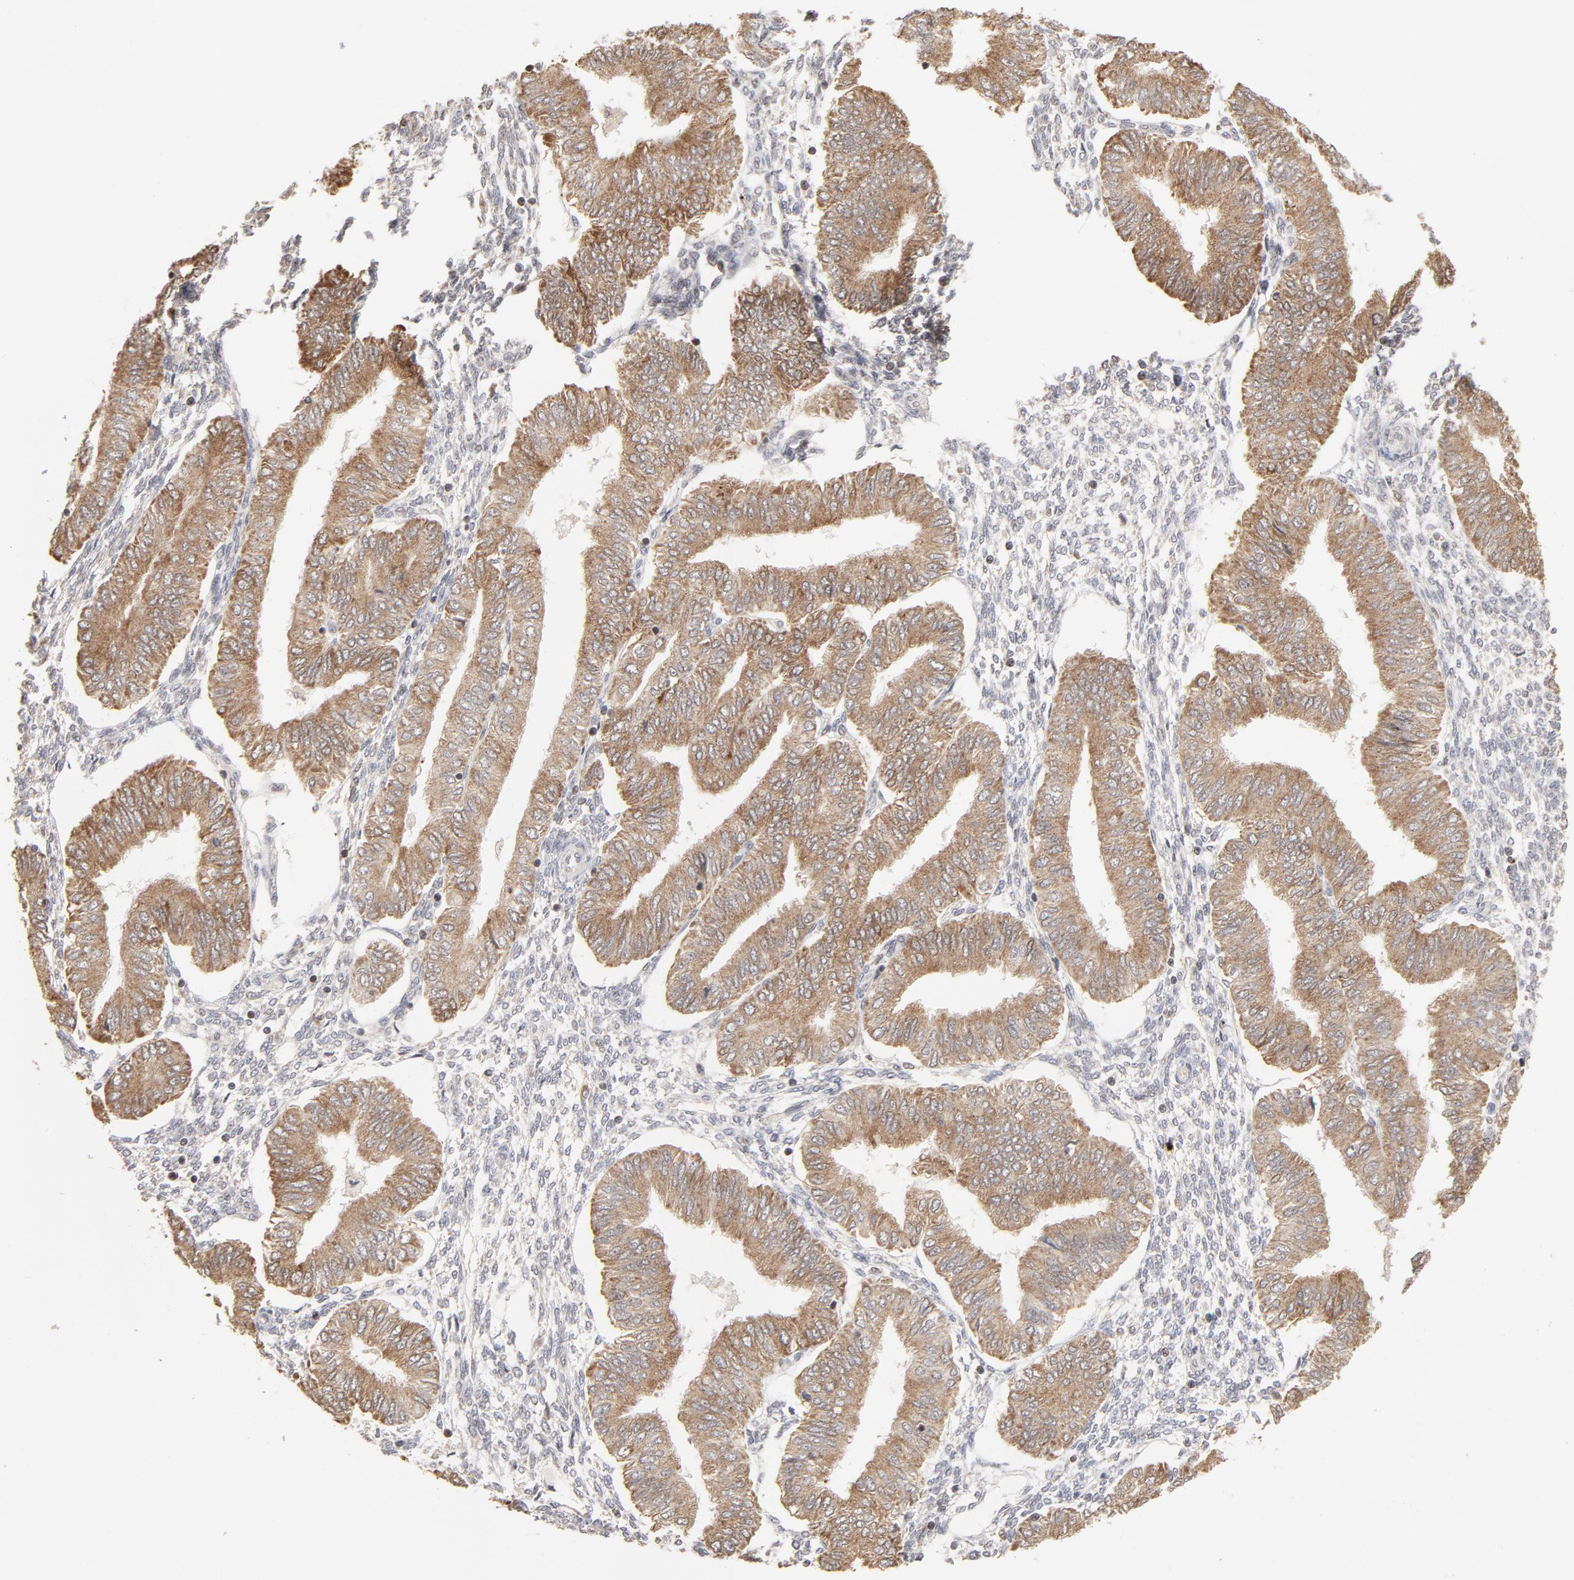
{"staining": {"intensity": "moderate", "quantity": ">75%", "location": "cytoplasmic/membranous"}, "tissue": "endometrial cancer", "cell_type": "Tumor cells", "image_type": "cancer", "snomed": [{"axis": "morphology", "description": "Adenocarcinoma, NOS"}, {"axis": "topography", "description": "Endometrium"}], "caption": "Brown immunohistochemical staining in endometrial cancer reveals moderate cytoplasmic/membranous staining in about >75% of tumor cells.", "gene": "ARIH1", "patient": {"sex": "female", "age": 51}}